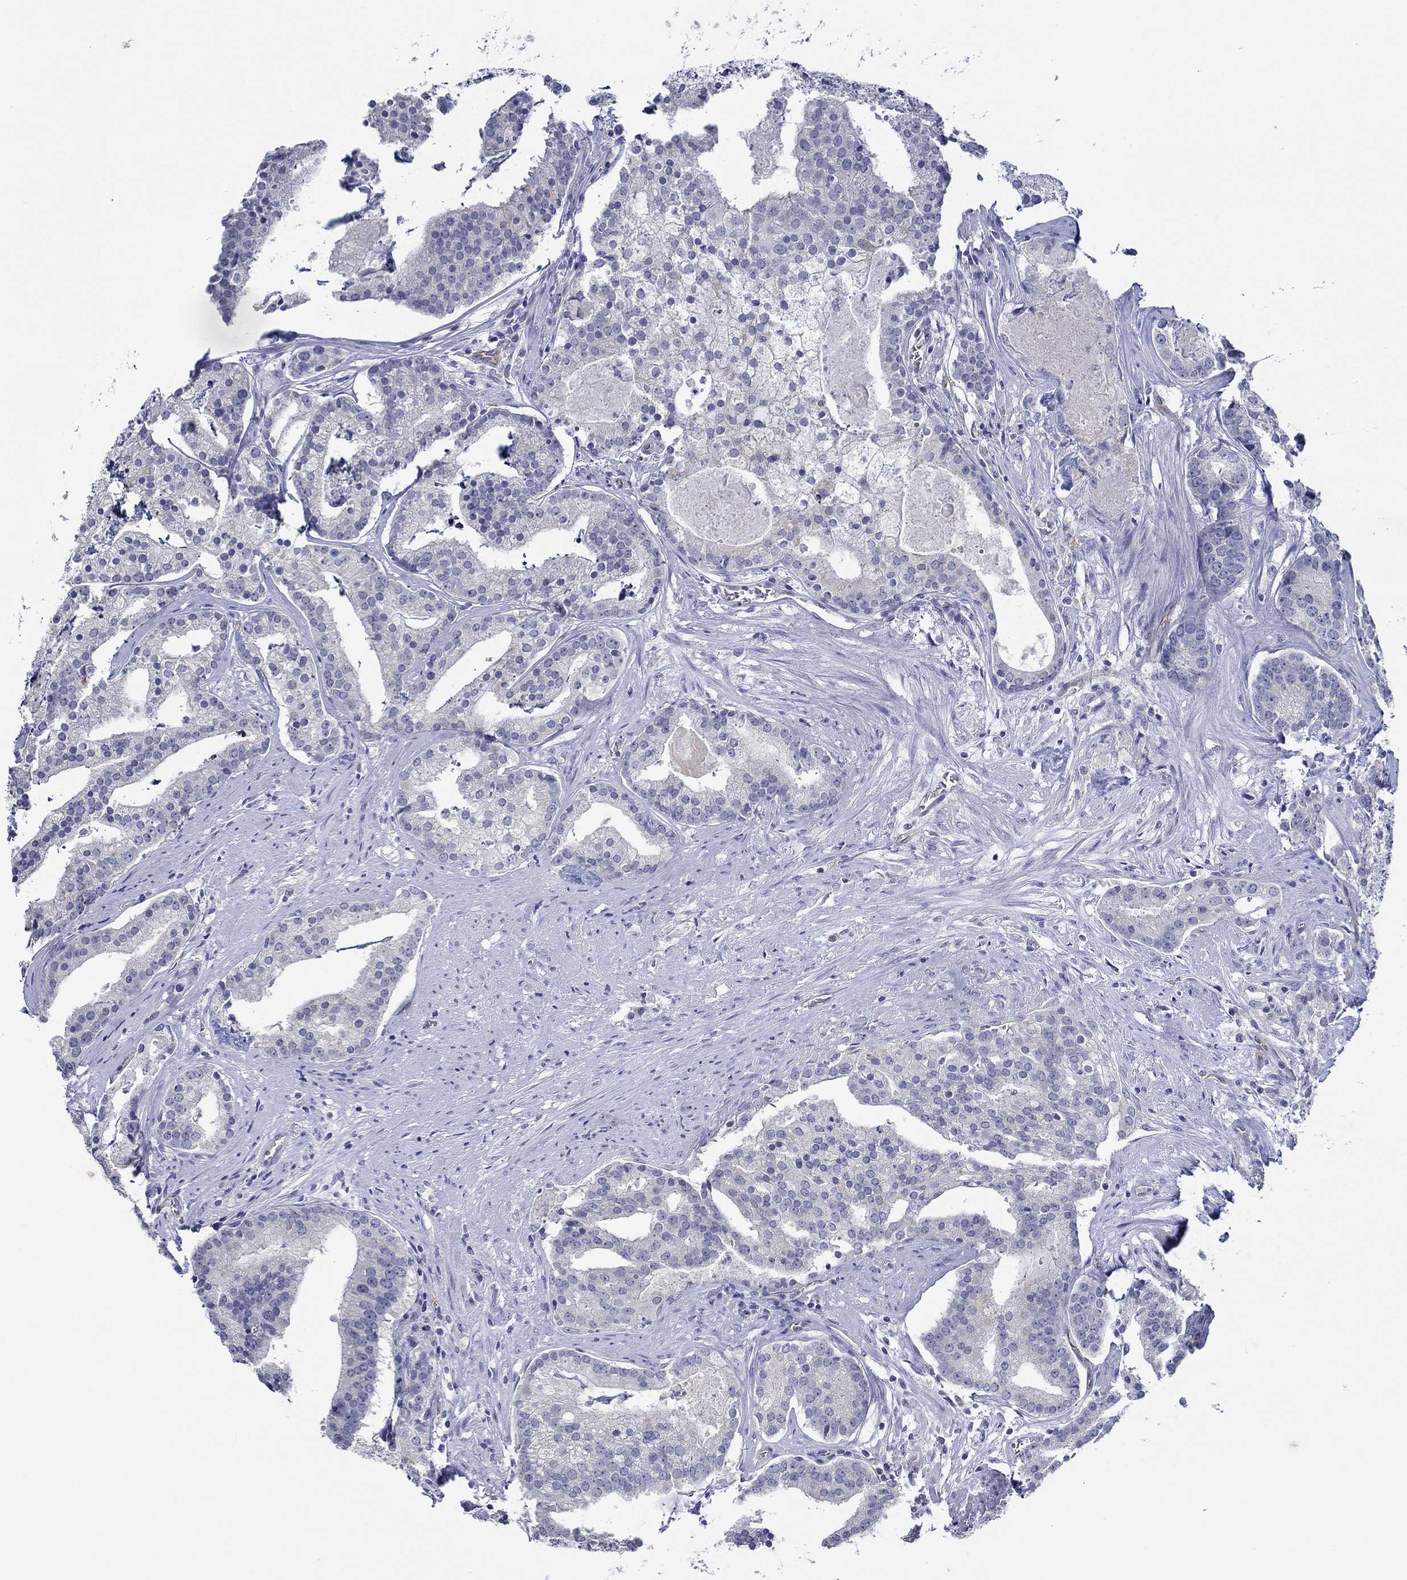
{"staining": {"intensity": "negative", "quantity": "none", "location": "none"}, "tissue": "prostate cancer", "cell_type": "Tumor cells", "image_type": "cancer", "snomed": [{"axis": "morphology", "description": "Adenocarcinoma, NOS"}, {"axis": "topography", "description": "Prostate and seminal vesicle, NOS"}, {"axis": "topography", "description": "Prostate"}], "caption": "This is an IHC histopathology image of human prostate adenocarcinoma. There is no expression in tumor cells.", "gene": "GJA5", "patient": {"sex": "male", "age": 44}}